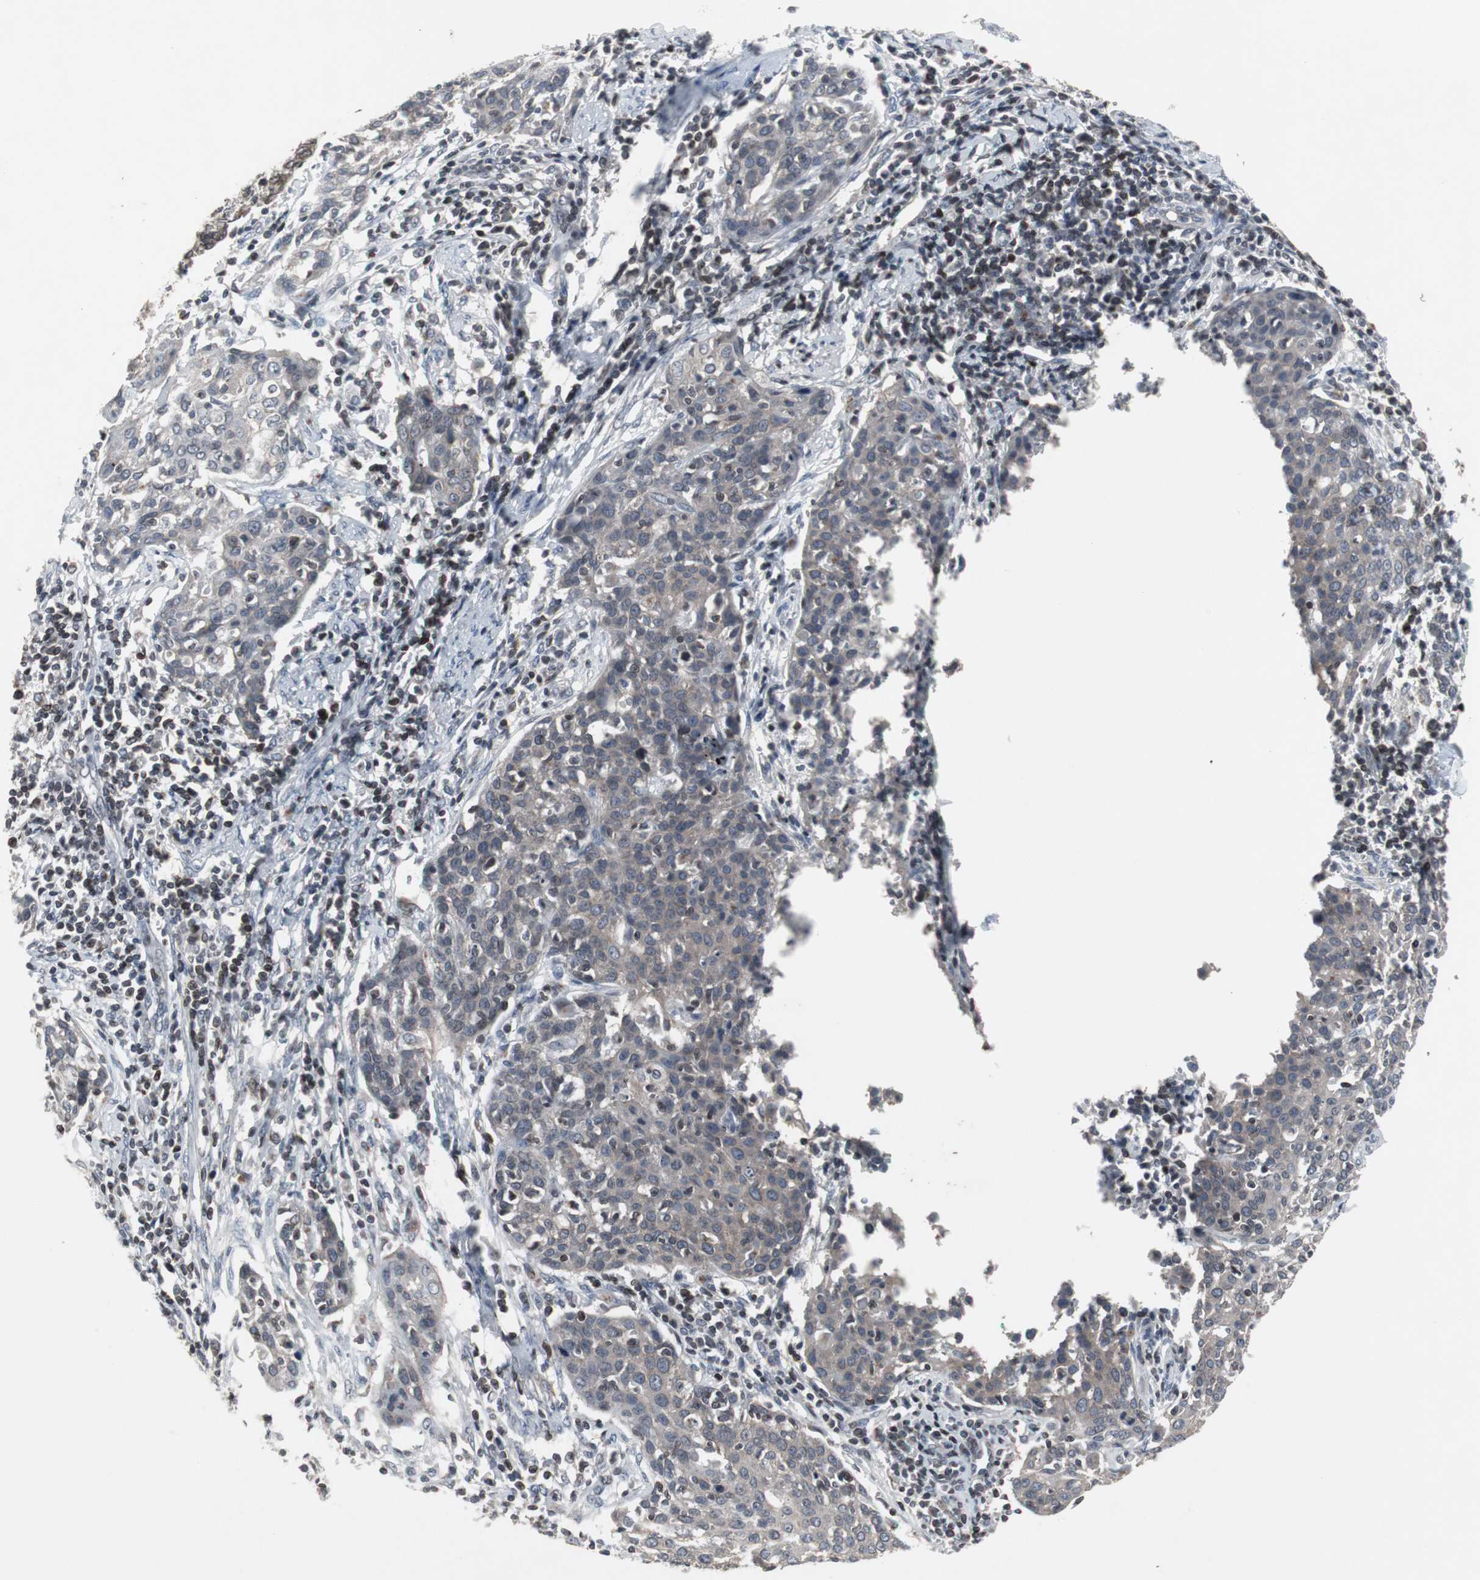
{"staining": {"intensity": "weak", "quantity": "25%-75%", "location": "cytoplasmic/membranous"}, "tissue": "cervical cancer", "cell_type": "Tumor cells", "image_type": "cancer", "snomed": [{"axis": "morphology", "description": "Squamous cell carcinoma, NOS"}, {"axis": "topography", "description": "Cervix"}], "caption": "Weak cytoplasmic/membranous protein expression is seen in approximately 25%-75% of tumor cells in cervical cancer. The protein of interest is shown in brown color, while the nuclei are stained blue.", "gene": "ZNF396", "patient": {"sex": "female", "age": 38}}